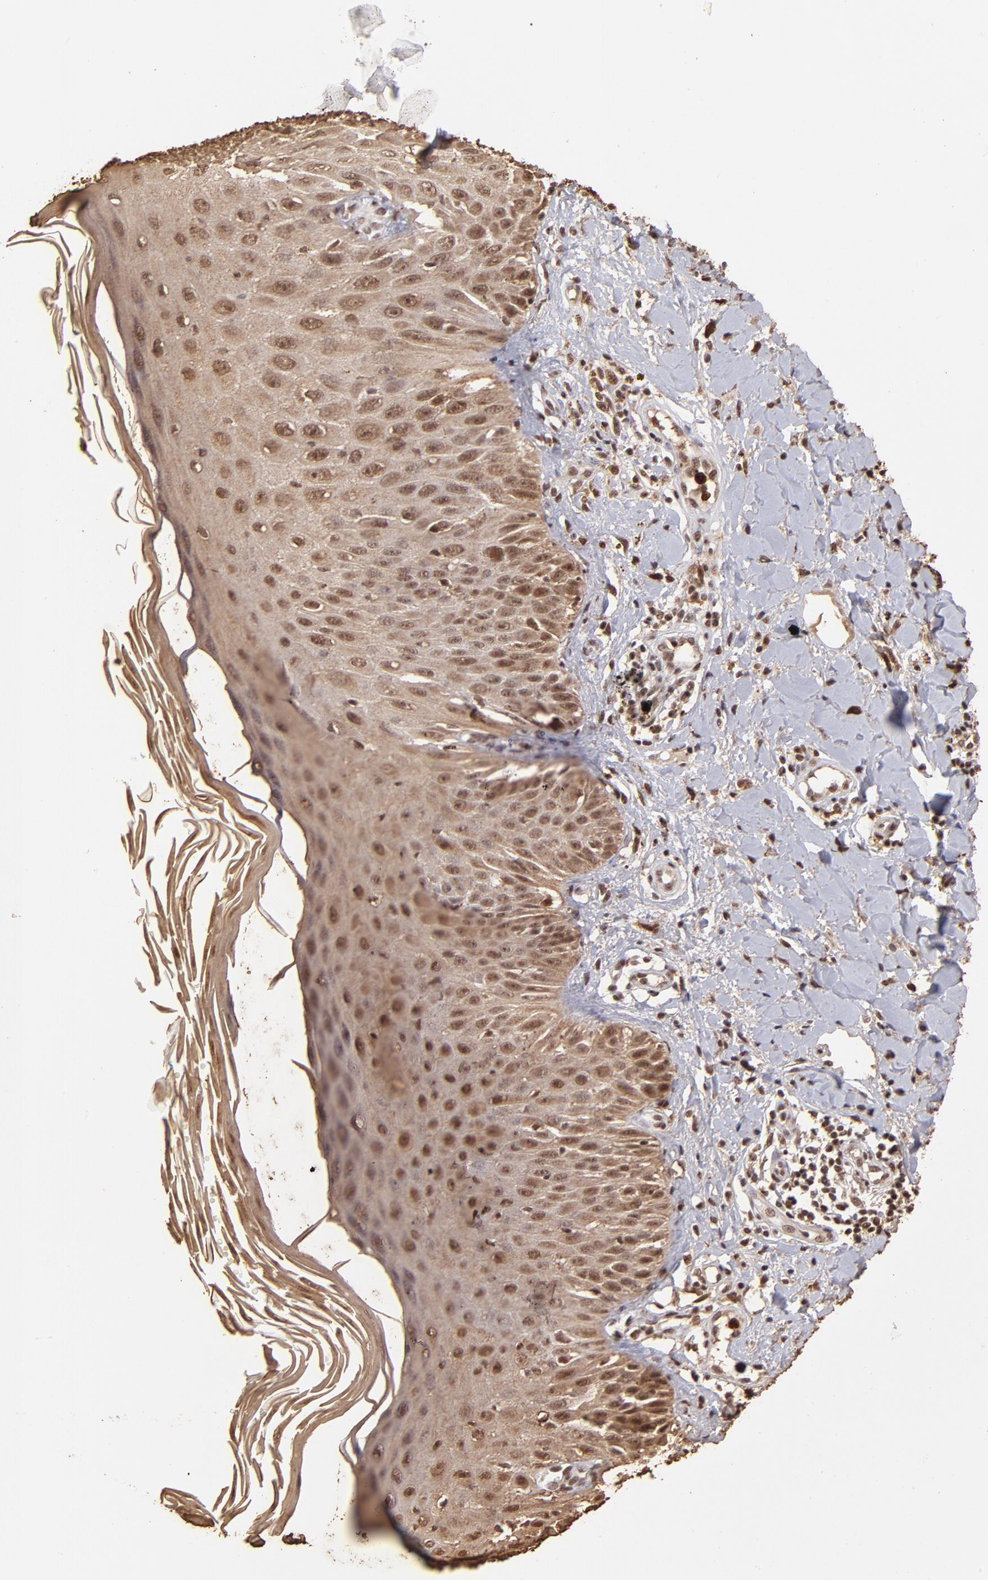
{"staining": {"intensity": "moderate", "quantity": ">75%", "location": "cytoplasmic/membranous,nuclear"}, "tissue": "skin cancer", "cell_type": "Tumor cells", "image_type": "cancer", "snomed": [{"axis": "morphology", "description": "Squamous cell carcinoma, NOS"}, {"axis": "topography", "description": "Skin"}], "caption": "Immunohistochemical staining of skin cancer (squamous cell carcinoma) reveals moderate cytoplasmic/membranous and nuclear protein positivity in about >75% of tumor cells.", "gene": "ZFX", "patient": {"sex": "male", "age": 24}}